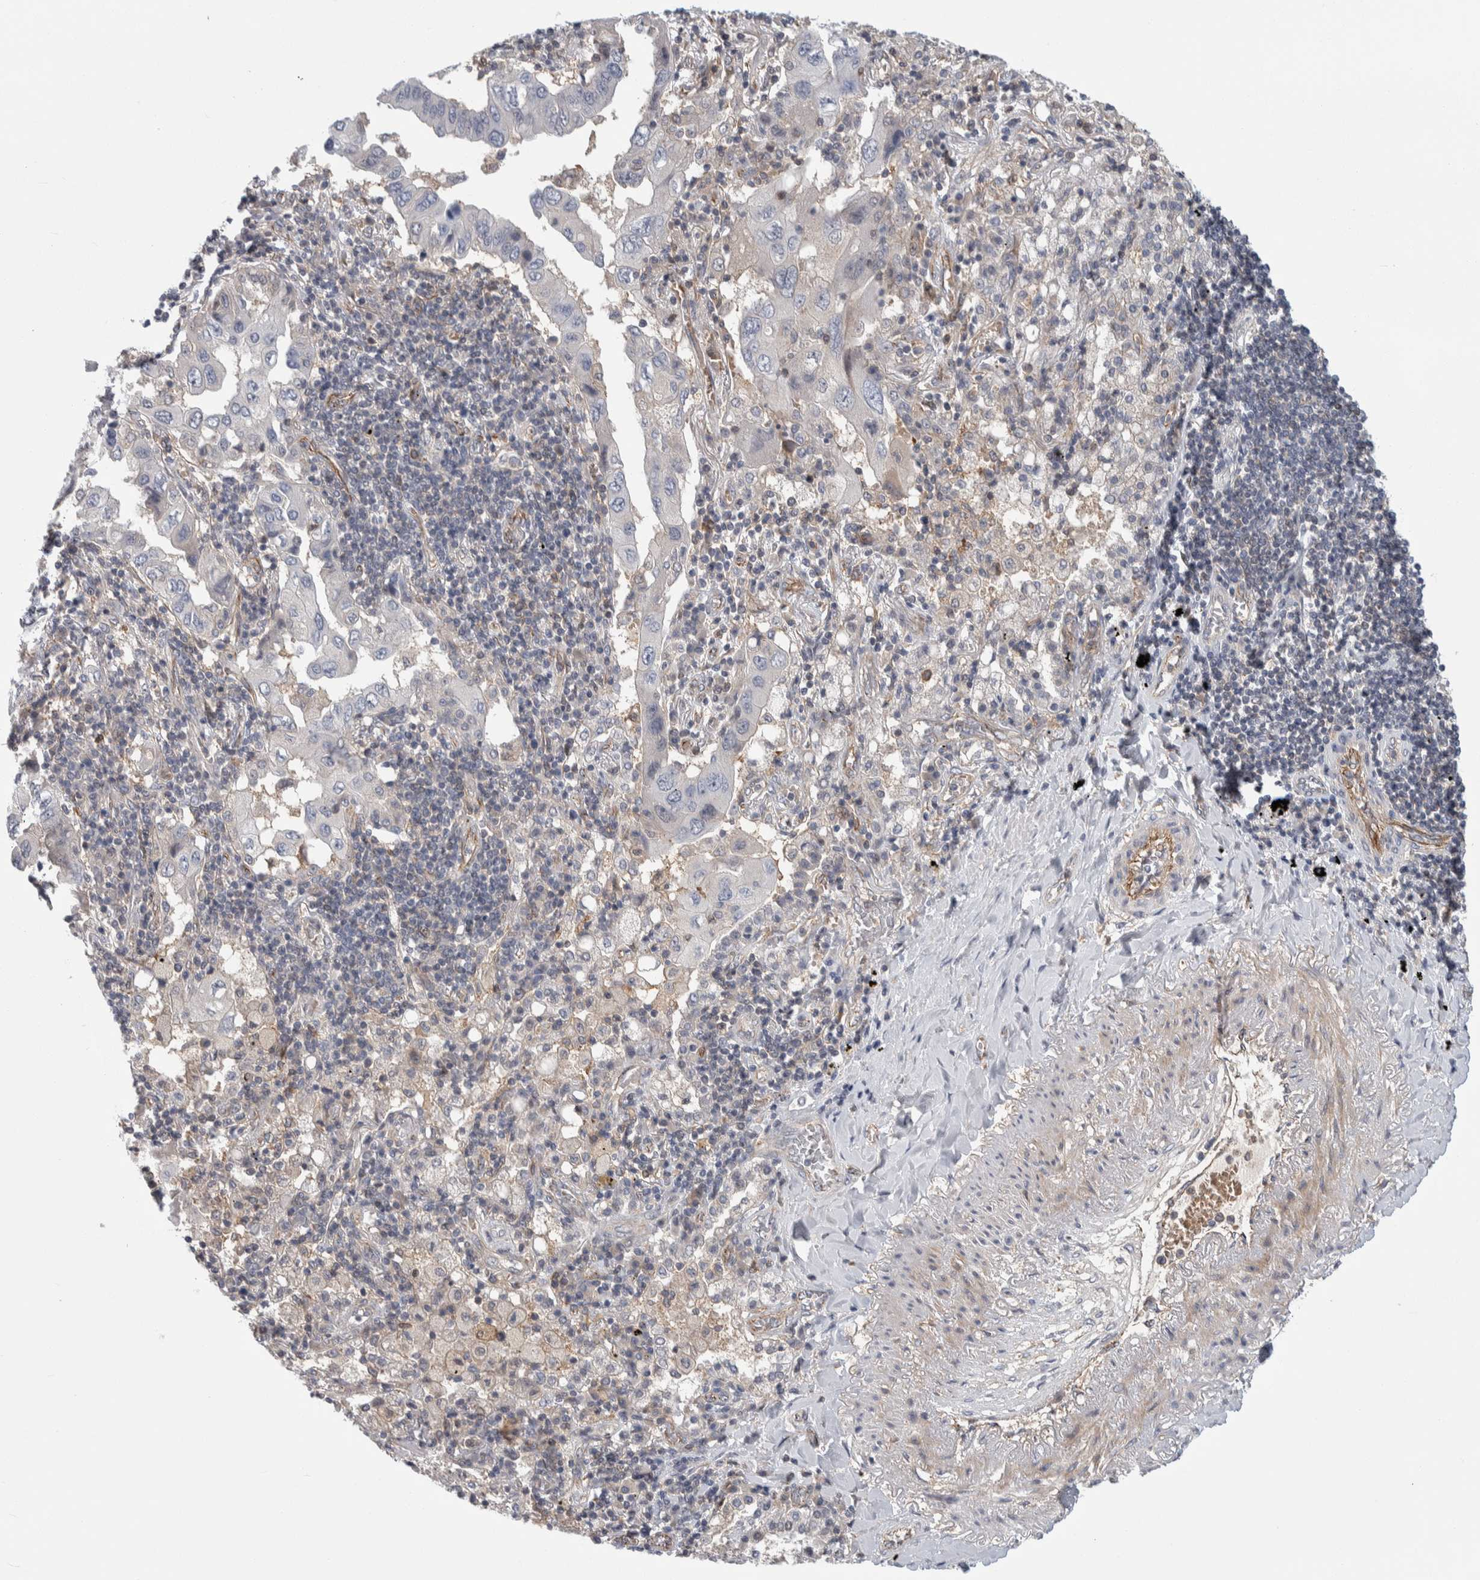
{"staining": {"intensity": "negative", "quantity": "none", "location": "none"}, "tissue": "lung cancer", "cell_type": "Tumor cells", "image_type": "cancer", "snomed": [{"axis": "morphology", "description": "Adenocarcinoma, NOS"}, {"axis": "topography", "description": "Lung"}], "caption": "There is no significant expression in tumor cells of lung cancer. (DAB (3,3'-diaminobenzidine) immunohistochemistry (IHC) visualized using brightfield microscopy, high magnification).", "gene": "ZNF862", "patient": {"sex": "female", "age": 65}}